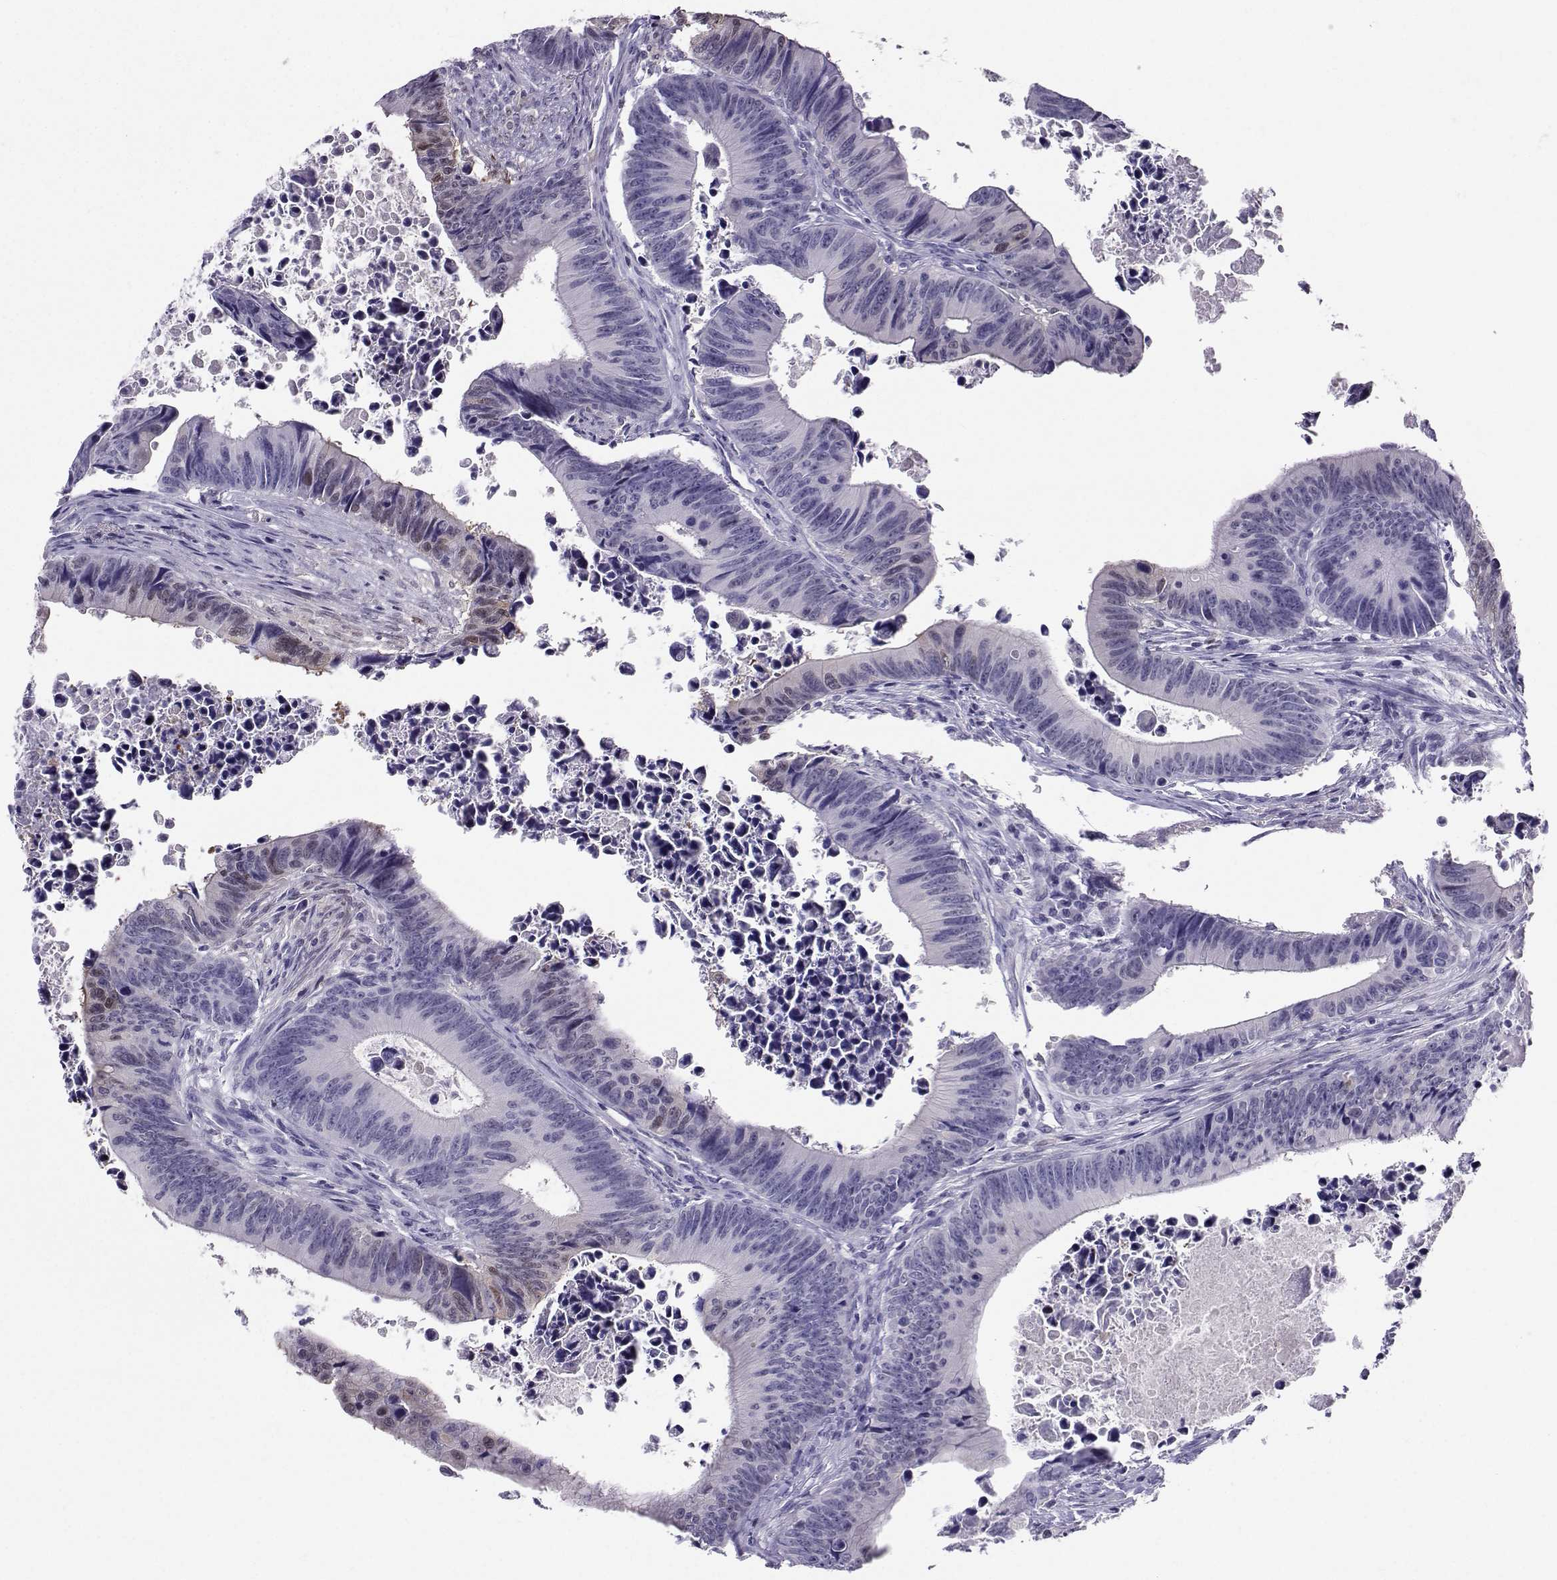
{"staining": {"intensity": "moderate", "quantity": "<25%", "location": "nuclear"}, "tissue": "colorectal cancer", "cell_type": "Tumor cells", "image_type": "cancer", "snomed": [{"axis": "morphology", "description": "Adenocarcinoma, NOS"}, {"axis": "topography", "description": "Colon"}], "caption": "The micrograph shows immunohistochemical staining of colorectal cancer. There is moderate nuclear expression is appreciated in about <25% of tumor cells.", "gene": "PGK1", "patient": {"sex": "female", "age": 87}}